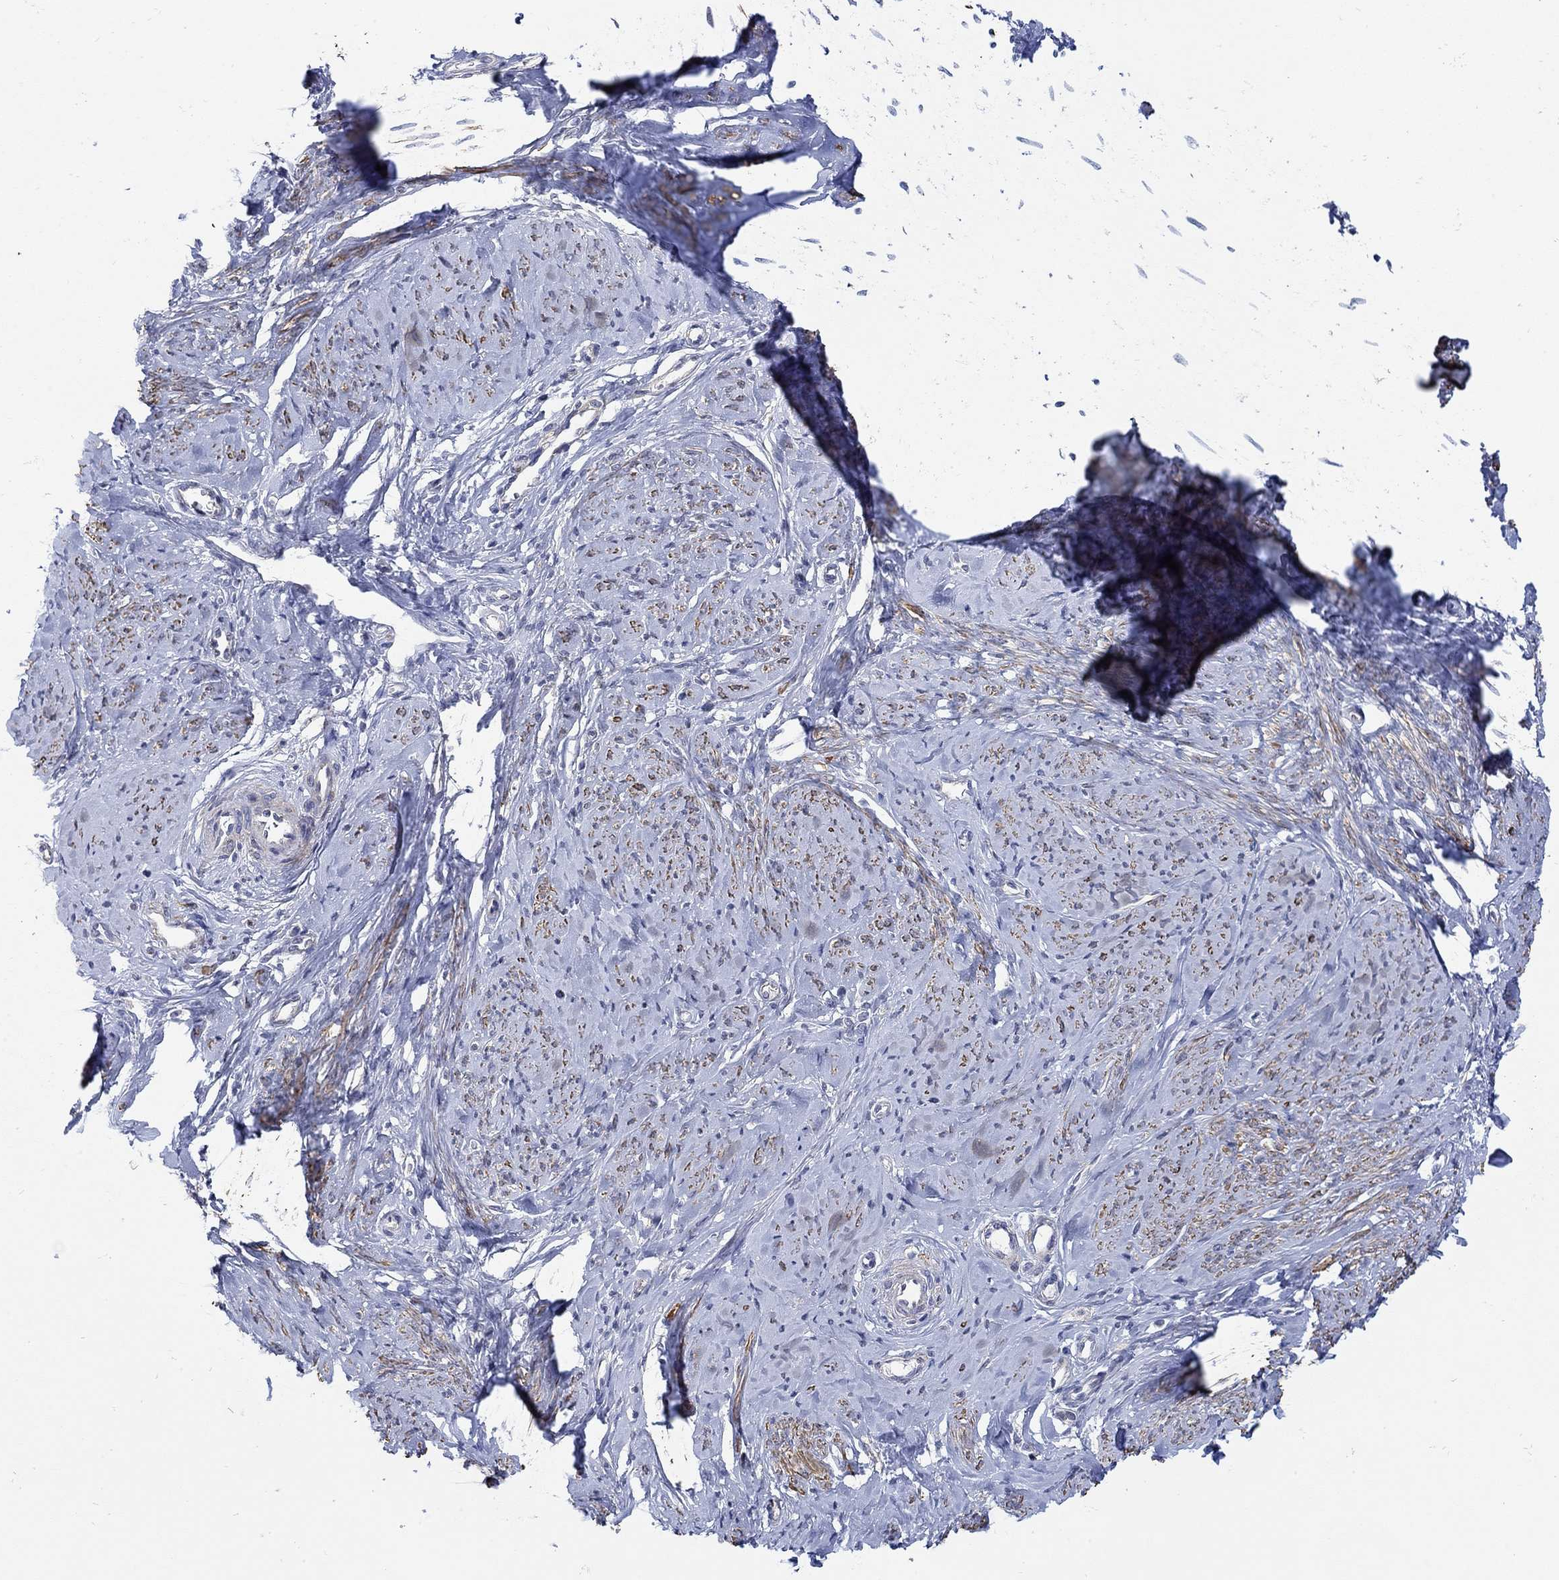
{"staining": {"intensity": "moderate", "quantity": ">75%", "location": "cytoplasmic/membranous"}, "tissue": "smooth muscle", "cell_type": "Smooth muscle cells", "image_type": "normal", "snomed": [{"axis": "morphology", "description": "Normal tissue, NOS"}, {"axis": "topography", "description": "Smooth muscle"}], "caption": "A high-resolution photomicrograph shows immunohistochemistry (IHC) staining of normal smooth muscle, which shows moderate cytoplasmic/membranous staining in about >75% of smooth muscle cells. (brown staining indicates protein expression, while blue staining denotes nuclei).", "gene": "SCN7A", "patient": {"sex": "female", "age": 48}}